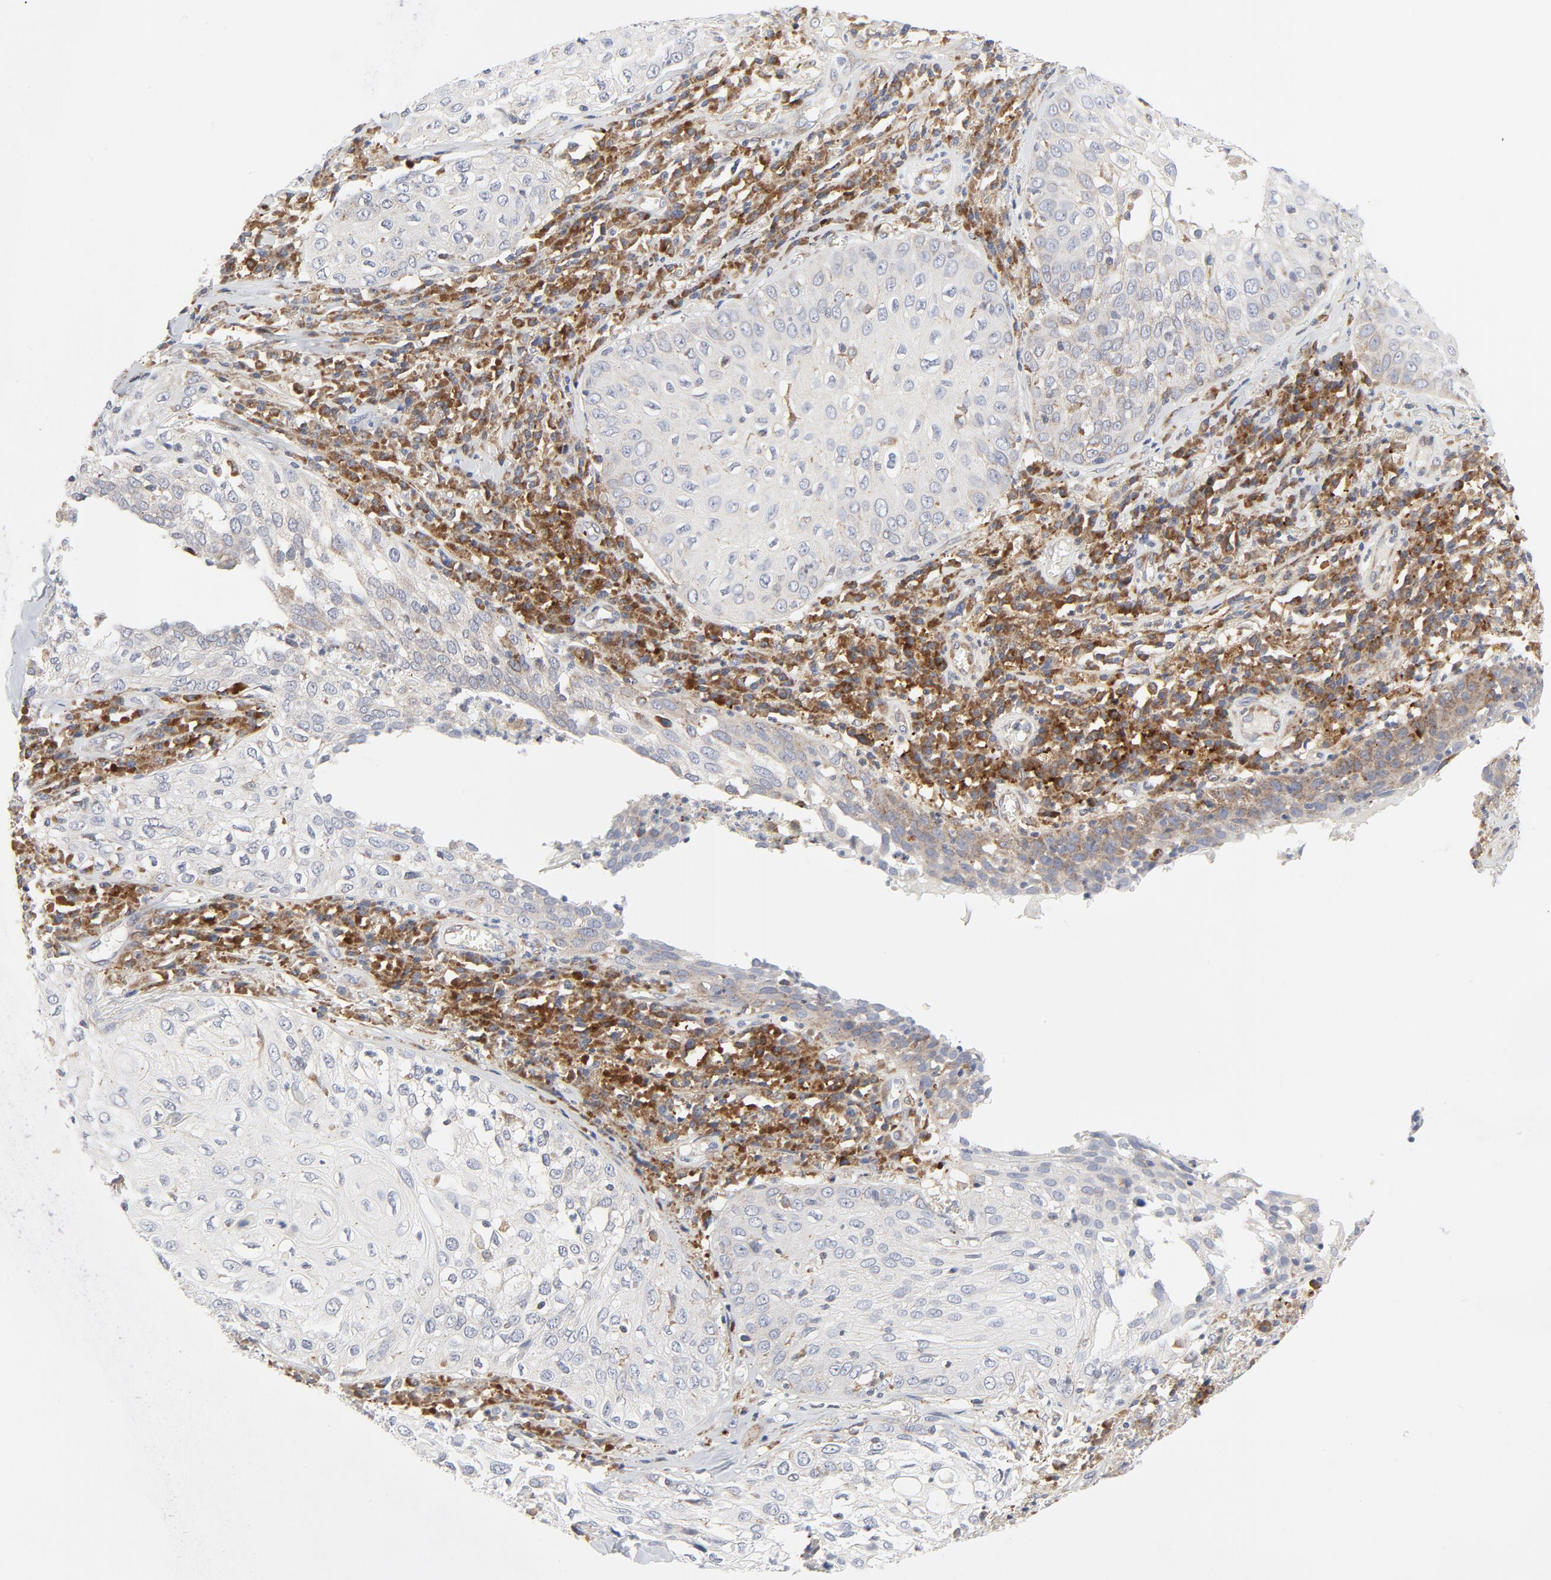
{"staining": {"intensity": "weak", "quantity": "<25%", "location": "cytoplasmic/membranous"}, "tissue": "skin cancer", "cell_type": "Tumor cells", "image_type": "cancer", "snomed": [{"axis": "morphology", "description": "Squamous cell carcinoma, NOS"}, {"axis": "topography", "description": "Skin"}], "caption": "A high-resolution image shows immunohistochemistry (IHC) staining of skin cancer, which demonstrates no significant staining in tumor cells.", "gene": "LRP6", "patient": {"sex": "male", "age": 65}}